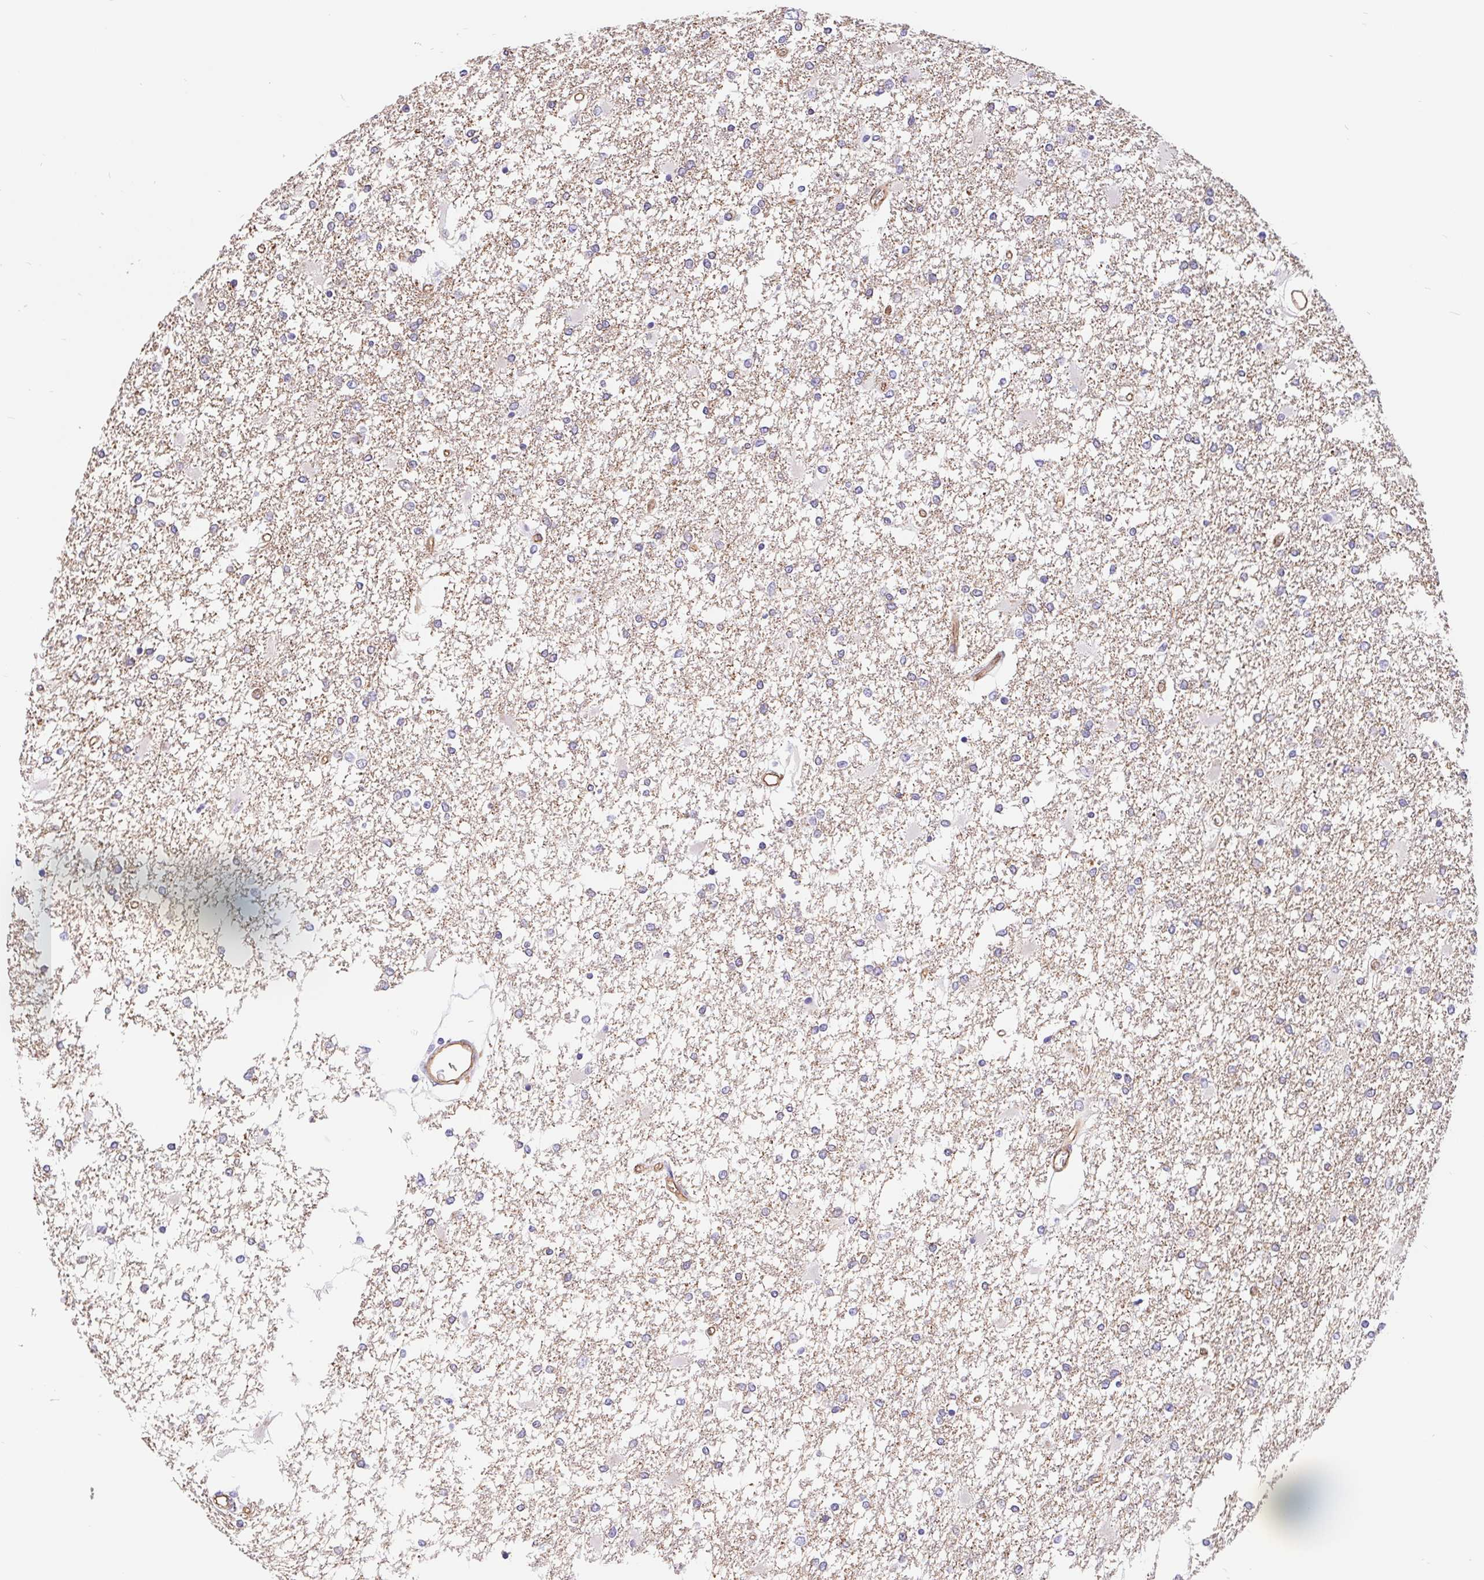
{"staining": {"intensity": "negative", "quantity": "none", "location": "none"}, "tissue": "glioma", "cell_type": "Tumor cells", "image_type": "cancer", "snomed": [{"axis": "morphology", "description": "Glioma, malignant, High grade"}, {"axis": "topography", "description": "Cerebral cortex"}], "caption": "This is an IHC histopathology image of human malignant glioma (high-grade). There is no staining in tumor cells.", "gene": "LIMCH1", "patient": {"sex": "male", "age": 79}}